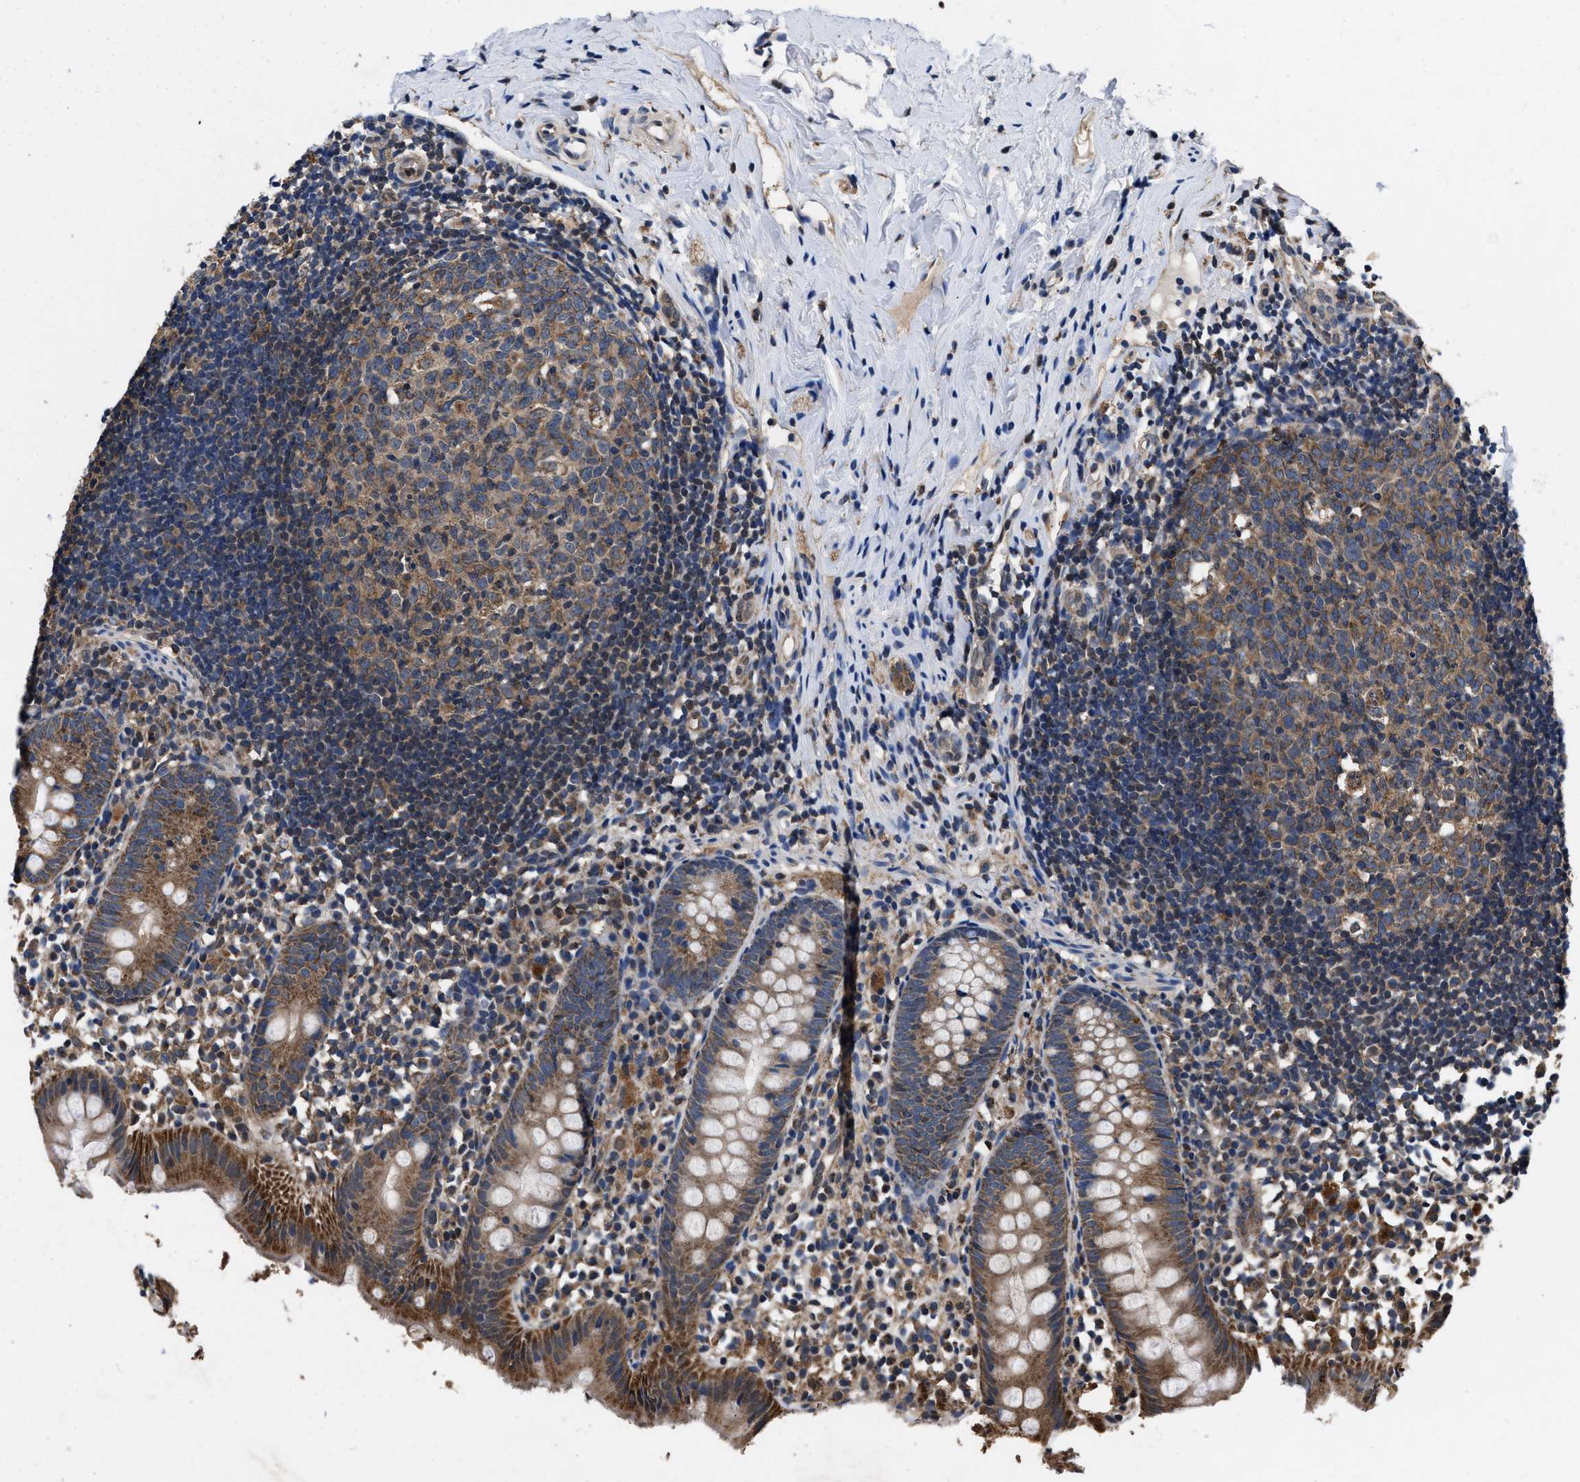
{"staining": {"intensity": "moderate", "quantity": ">75%", "location": "cytoplasmic/membranous"}, "tissue": "appendix", "cell_type": "Glandular cells", "image_type": "normal", "snomed": [{"axis": "morphology", "description": "Normal tissue, NOS"}, {"axis": "topography", "description": "Appendix"}], "caption": "Immunohistochemical staining of benign human appendix demonstrates moderate cytoplasmic/membranous protein staining in about >75% of glandular cells. Immunohistochemistry stains the protein of interest in brown and the nuclei are stained blue.", "gene": "ACLY", "patient": {"sex": "female", "age": 20}}